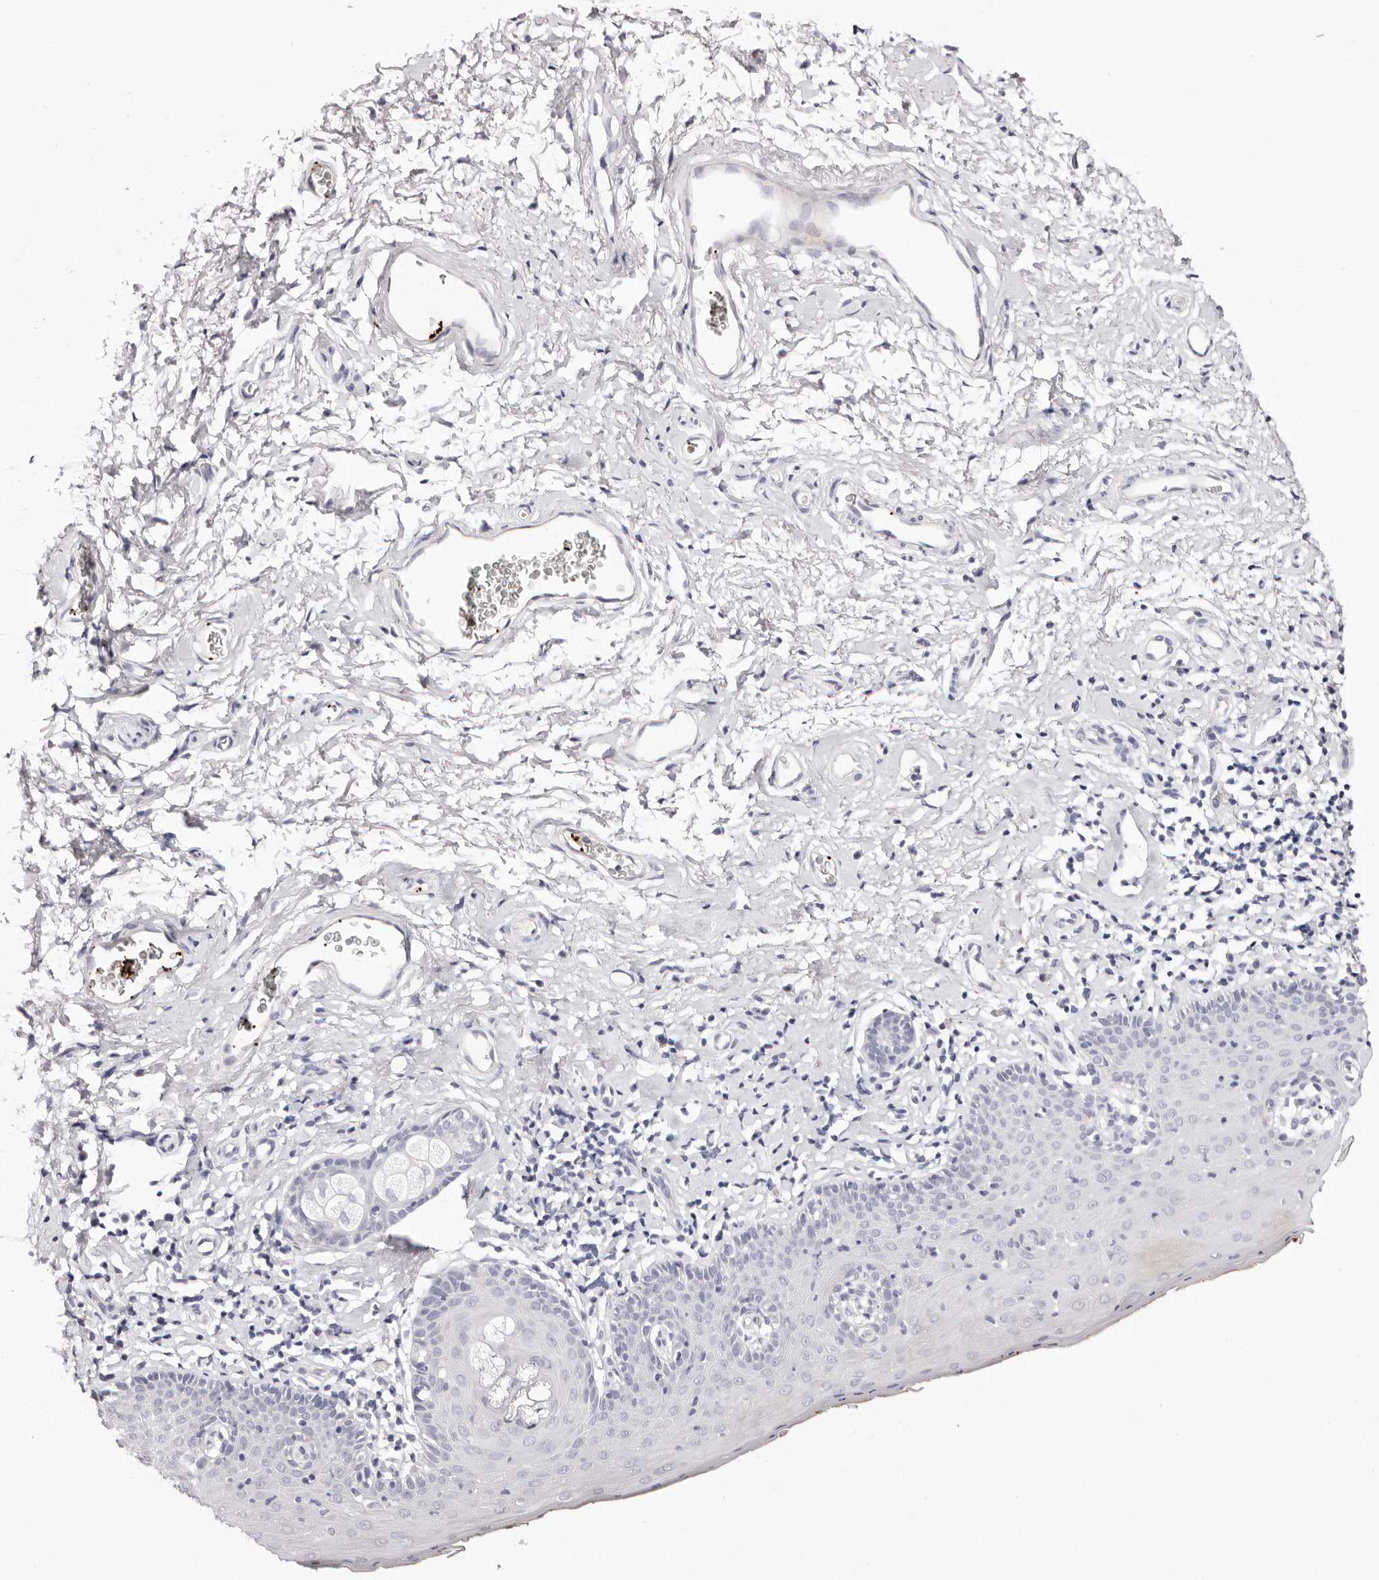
{"staining": {"intensity": "negative", "quantity": "none", "location": "none"}, "tissue": "skin", "cell_type": "Epidermal cells", "image_type": "normal", "snomed": [{"axis": "morphology", "description": "Normal tissue, NOS"}, {"axis": "topography", "description": "Vulva"}], "caption": "Photomicrograph shows no protein positivity in epidermal cells of unremarkable skin.", "gene": "PF4", "patient": {"sex": "female", "age": 66}}